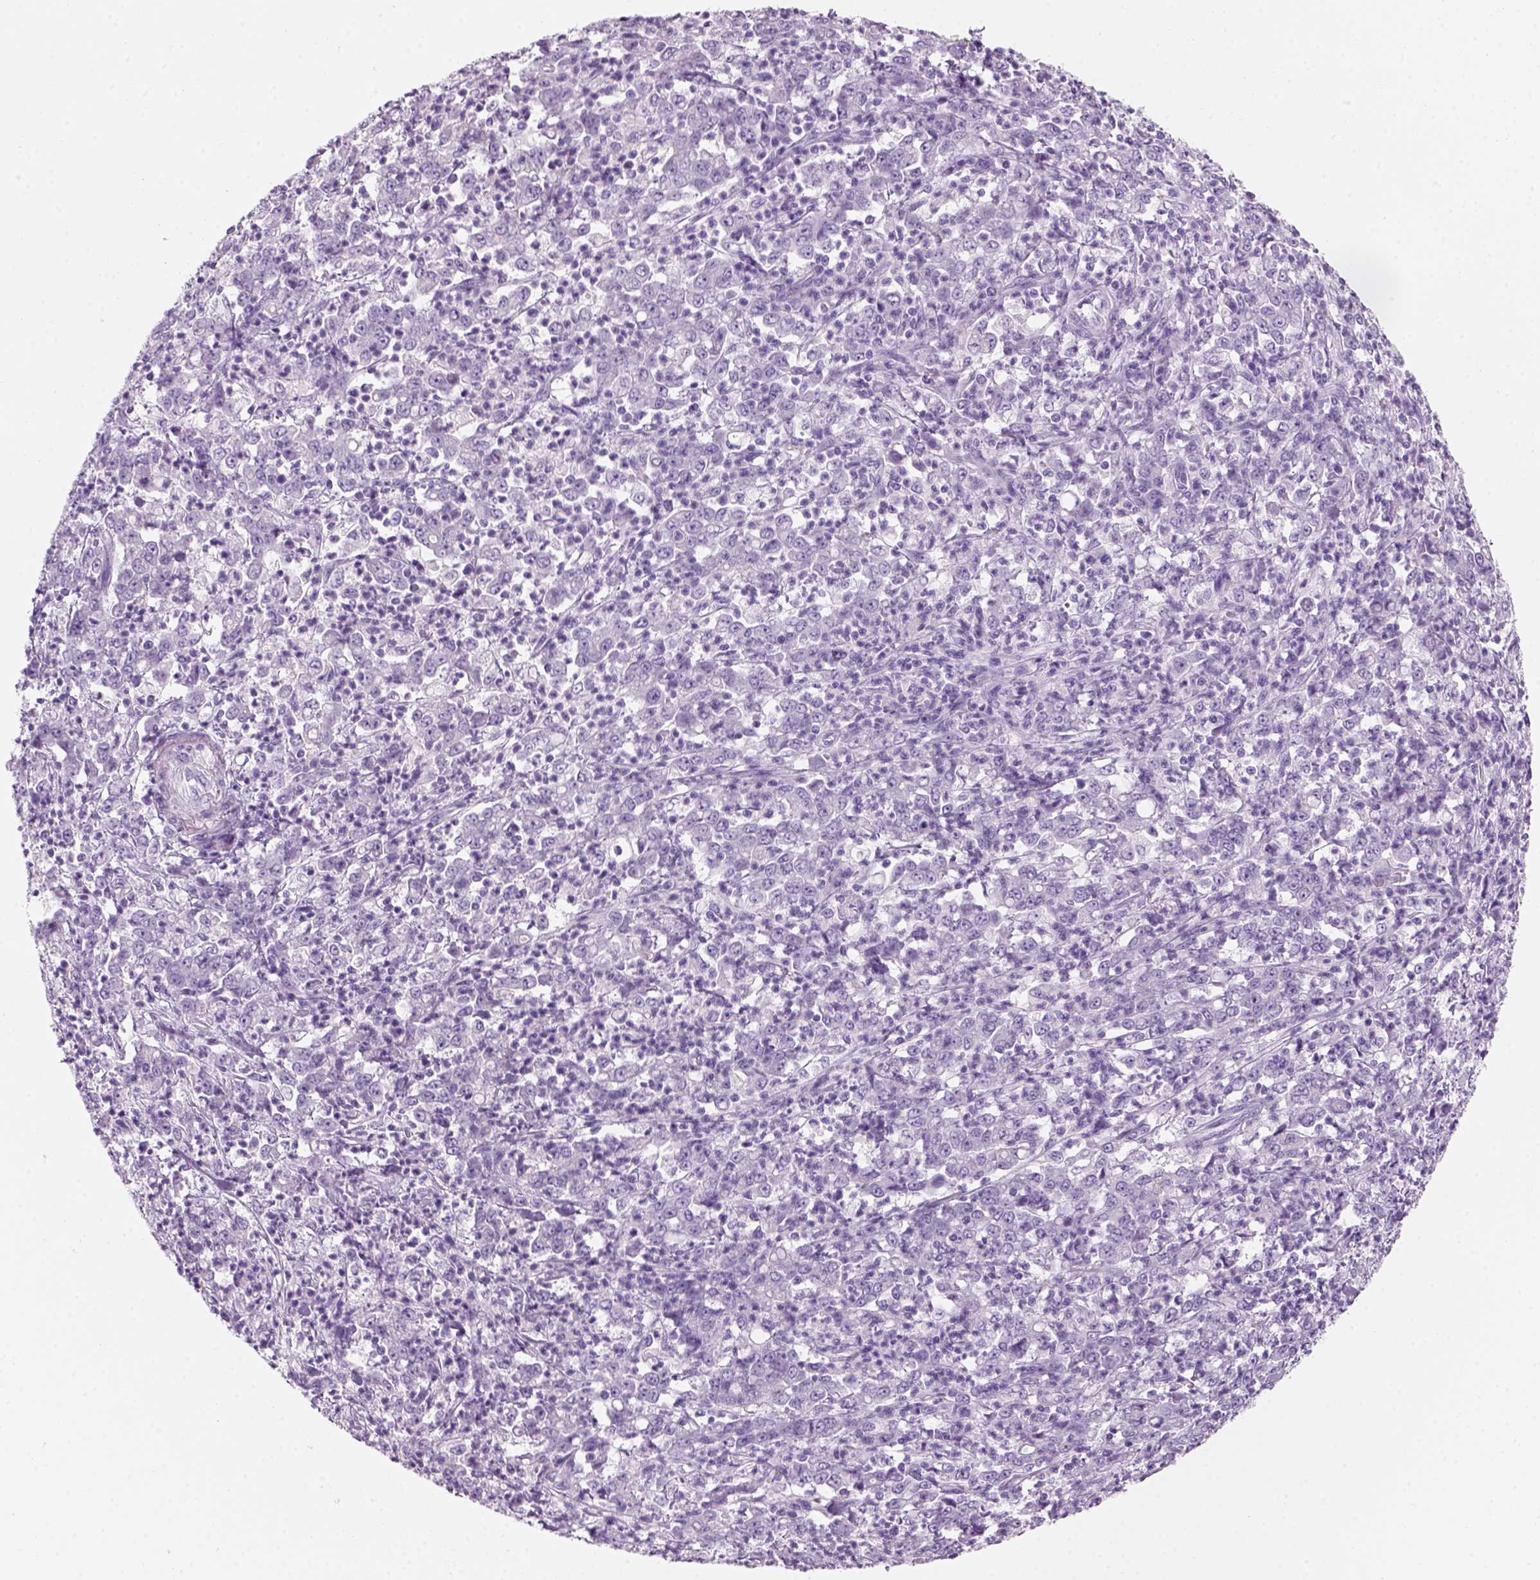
{"staining": {"intensity": "negative", "quantity": "none", "location": "none"}, "tissue": "stomach cancer", "cell_type": "Tumor cells", "image_type": "cancer", "snomed": [{"axis": "morphology", "description": "Adenocarcinoma, NOS"}, {"axis": "topography", "description": "Stomach, lower"}], "caption": "Stomach cancer (adenocarcinoma) was stained to show a protein in brown. There is no significant expression in tumor cells.", "gene": "KRTAP11-1", "patient": {"sex": "female", "age": 71}}